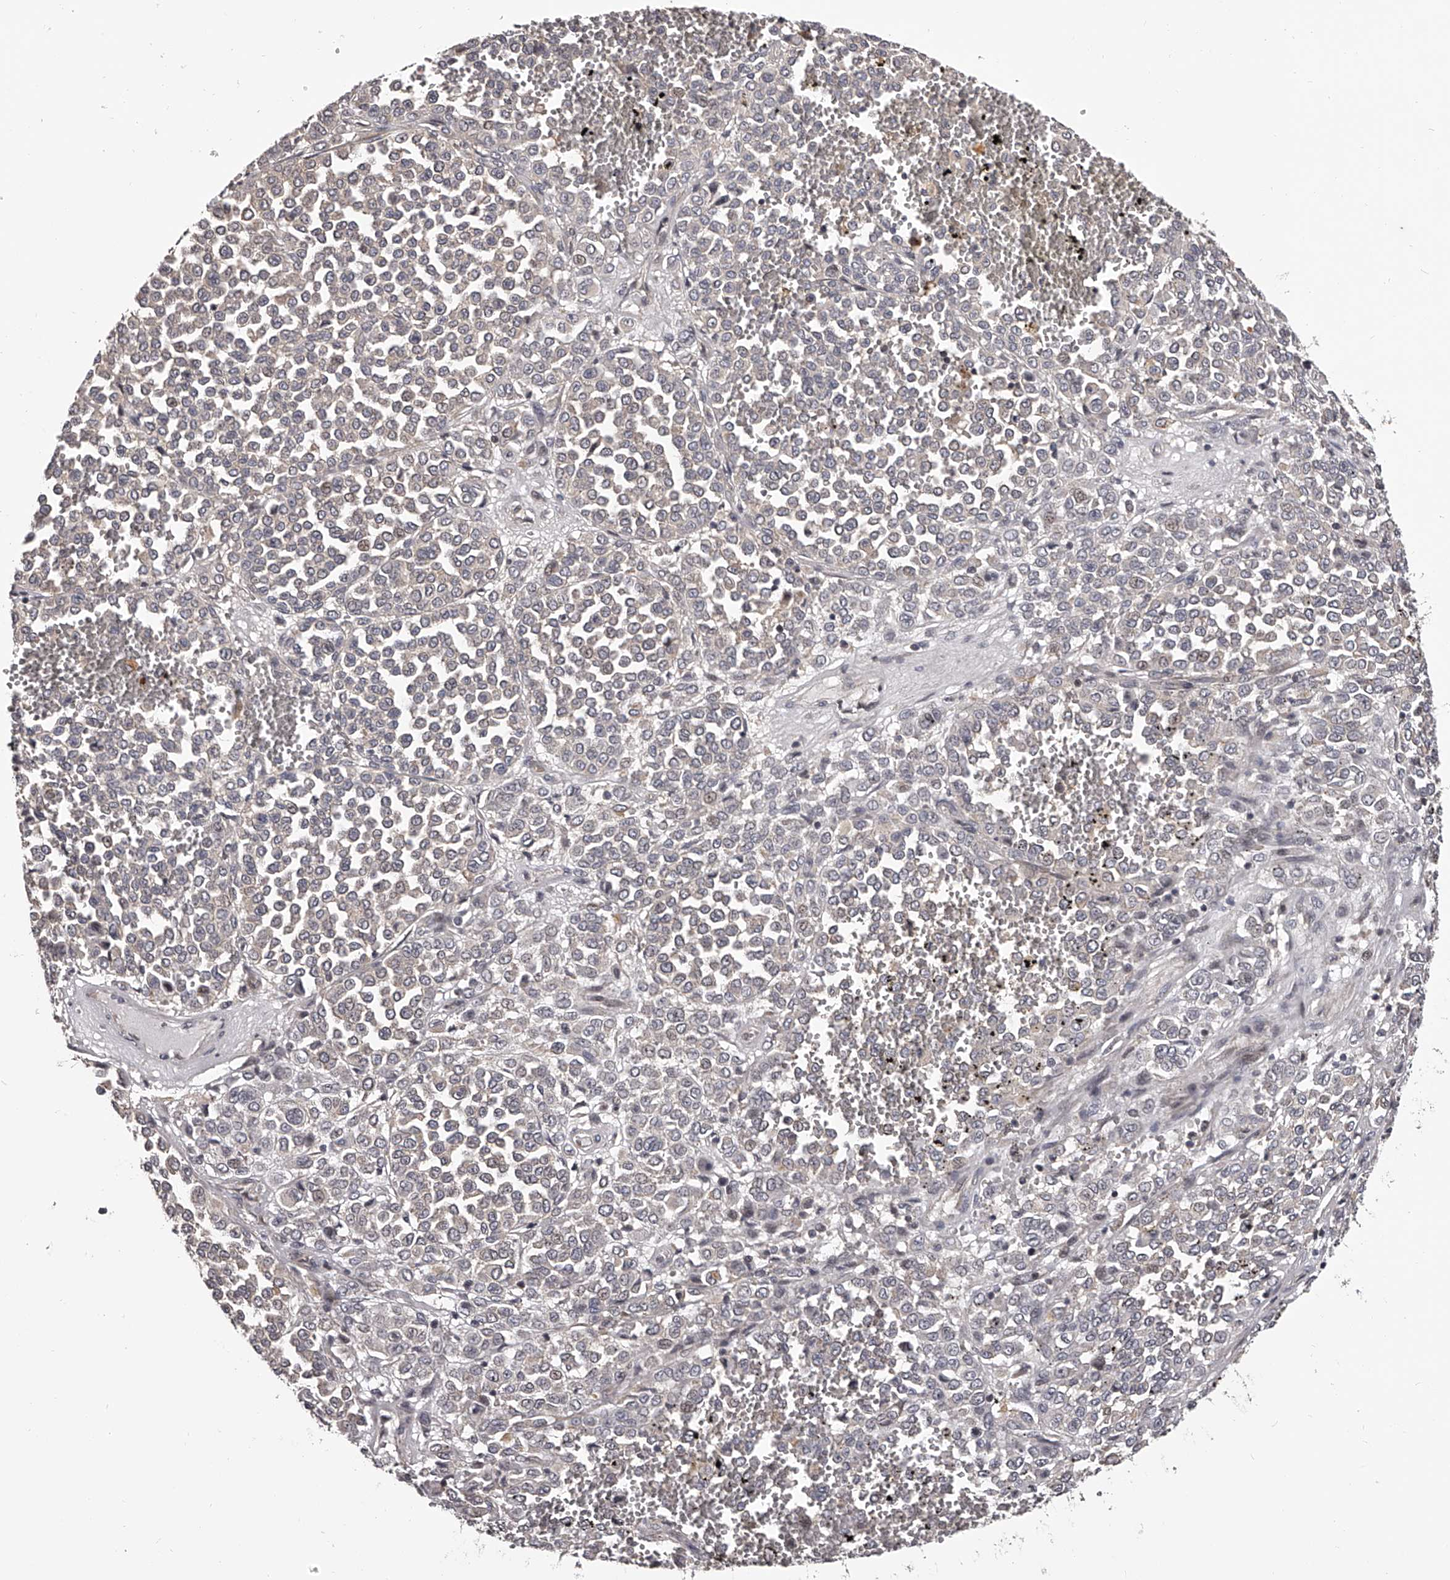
{"staining": {"intensity": "weak", "quantity": "<25%", "location": "cytoplasmic/membranous"}, "tissue": "melanoma", "cell_type": "Tumor cells", "image_type": "cancer", "snomed": [{"axis": "morphology", "description": "Malignant melanoma, Metastatic site"}, {"axis": "topography", "description": "Pancreas"}], "caption": "There is no significant staining in tumor cells of malignant melanoma (metastatic site). Nuclei are stained in blue.", "gene": "PFDN2", "patient": {"sex": "female", "age": 30}}